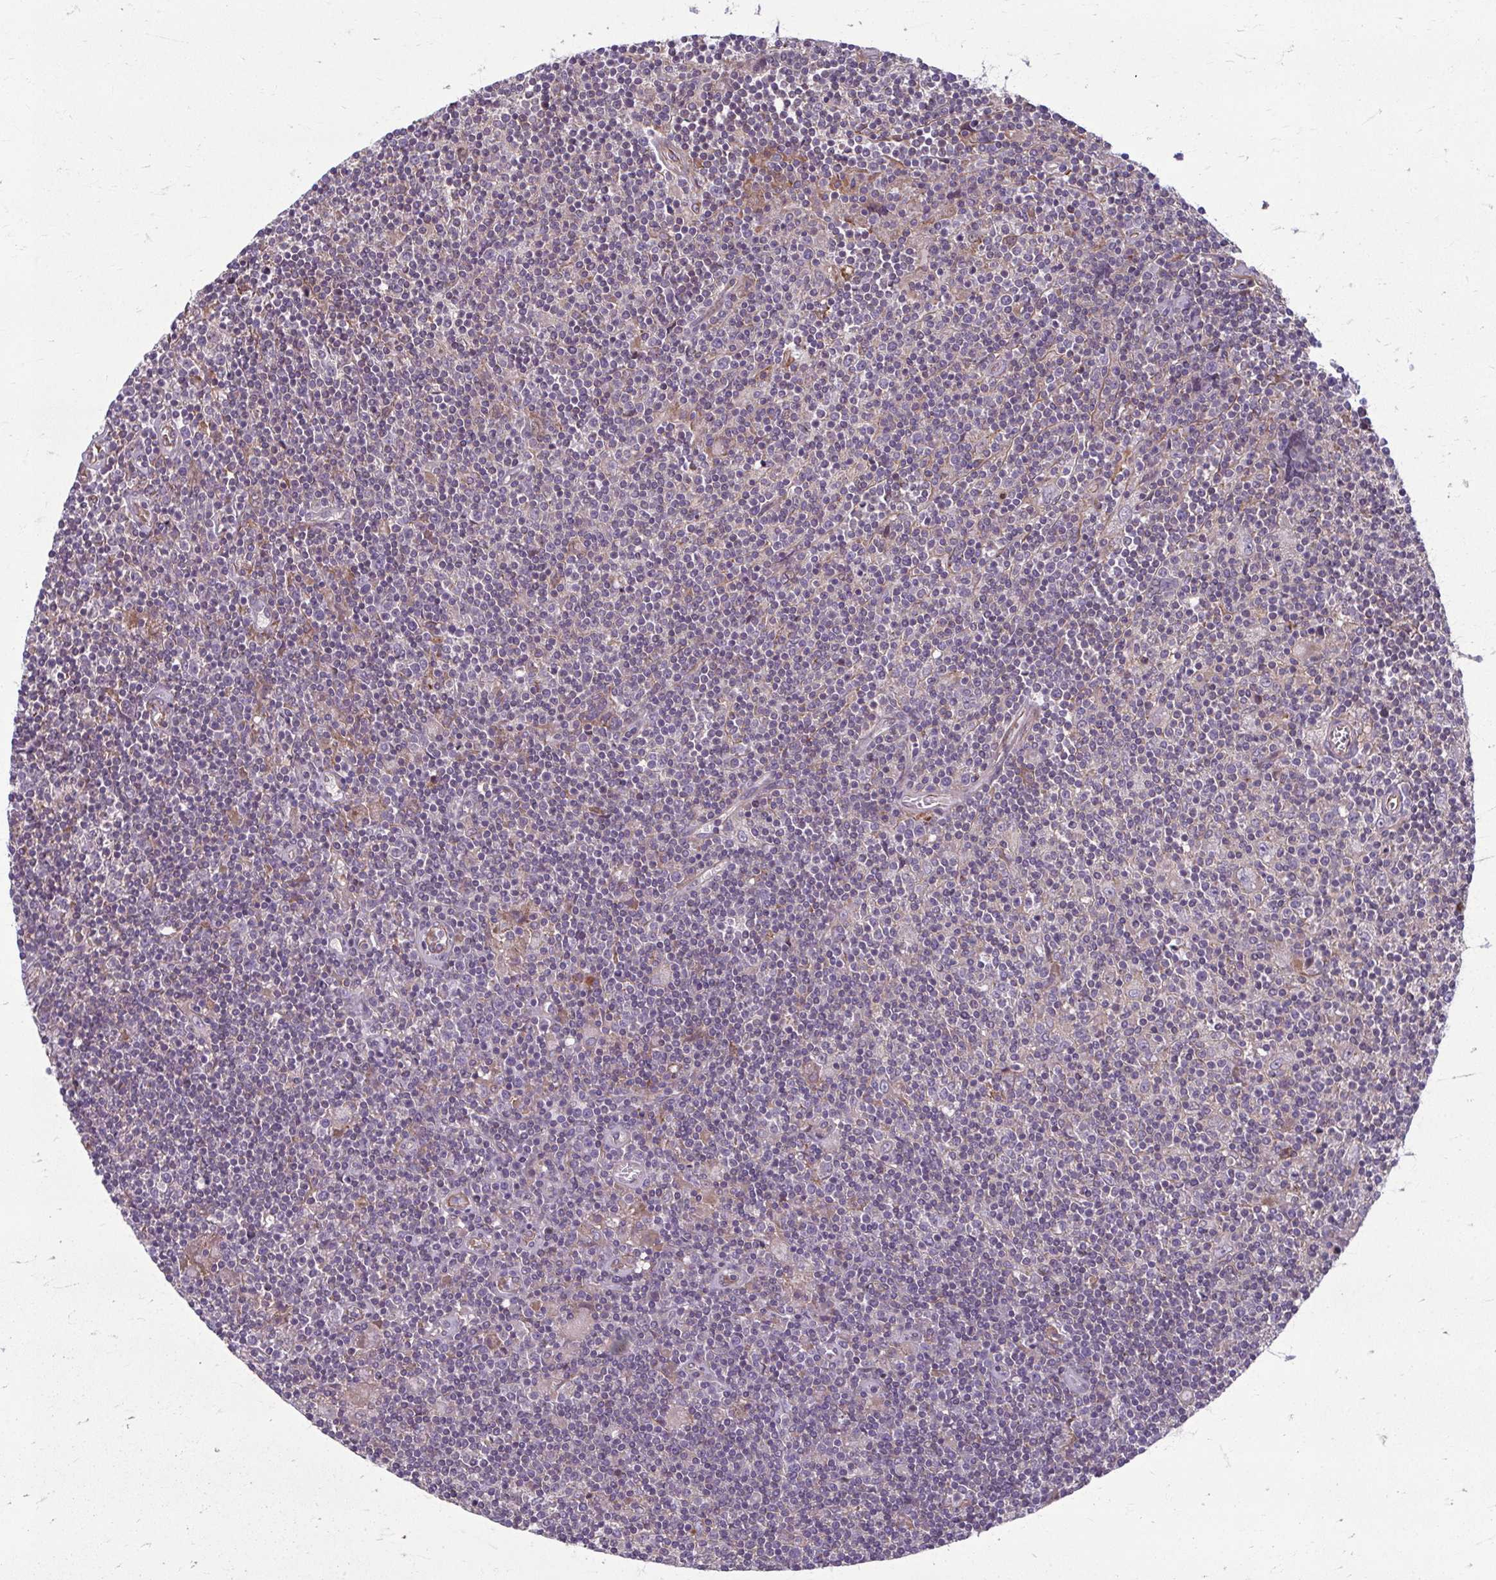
{"staining": {"intensity": "negative", "quantity": "none", "location": "none"}, "tissue": "lymphoma", "cell_type": "Tumor cells", "image_type": "cancer", "snomed": [{"axis": "morphology", "description": "Hodgkin's disease, NOS"}, {"axis": "topography", "description": "Lymph node"}], "caption": "High power microscopy micrograph of an immunohistochemistry (IHC) histopathology image of Hodgkin's disease, revealing no significant positivity in tumor cells.", "gene": "EID2B", "patient": {"sex": "male", "age": 40}}